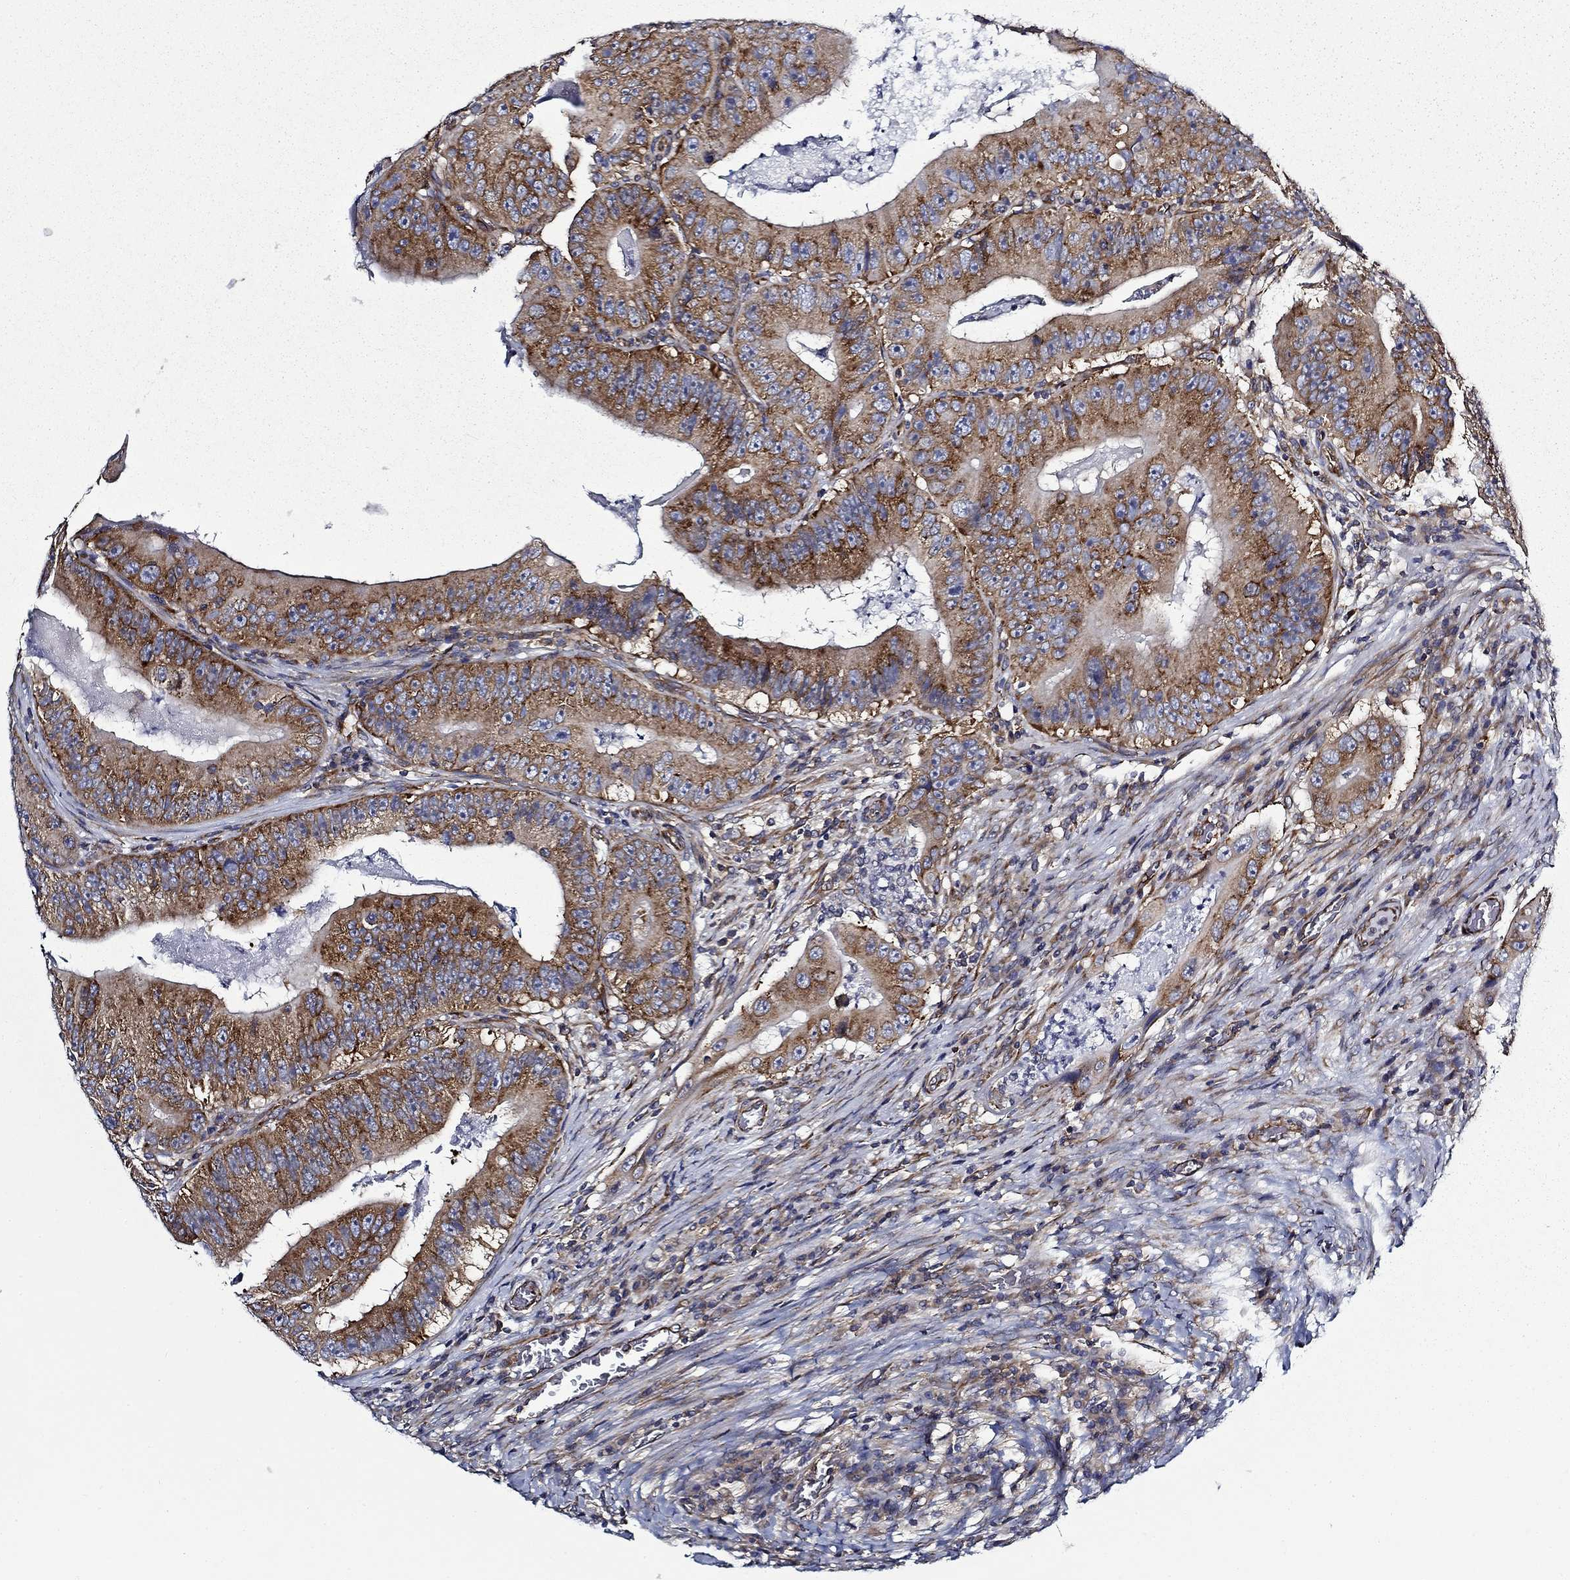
{"staining": {"intensity": "strong", "quantity": "25%-75%", "location": "cytoplasmic/membranous"}, "tissue": "colorectal cancer", "cell_type": "Tumor cells", "image_type": "cancer", "snomed": [{"axis": "morphology", "description": "Adenocarcinoma, NOS"}, {"axis": "topography", "description": "Colon"}], "caption": "Colorectal adenocarcinoma stained with a protein marker demonstrates strong staining in tumor cells.", "gene": "FXR1", "patient": {"sex": "female", "age": 86}}